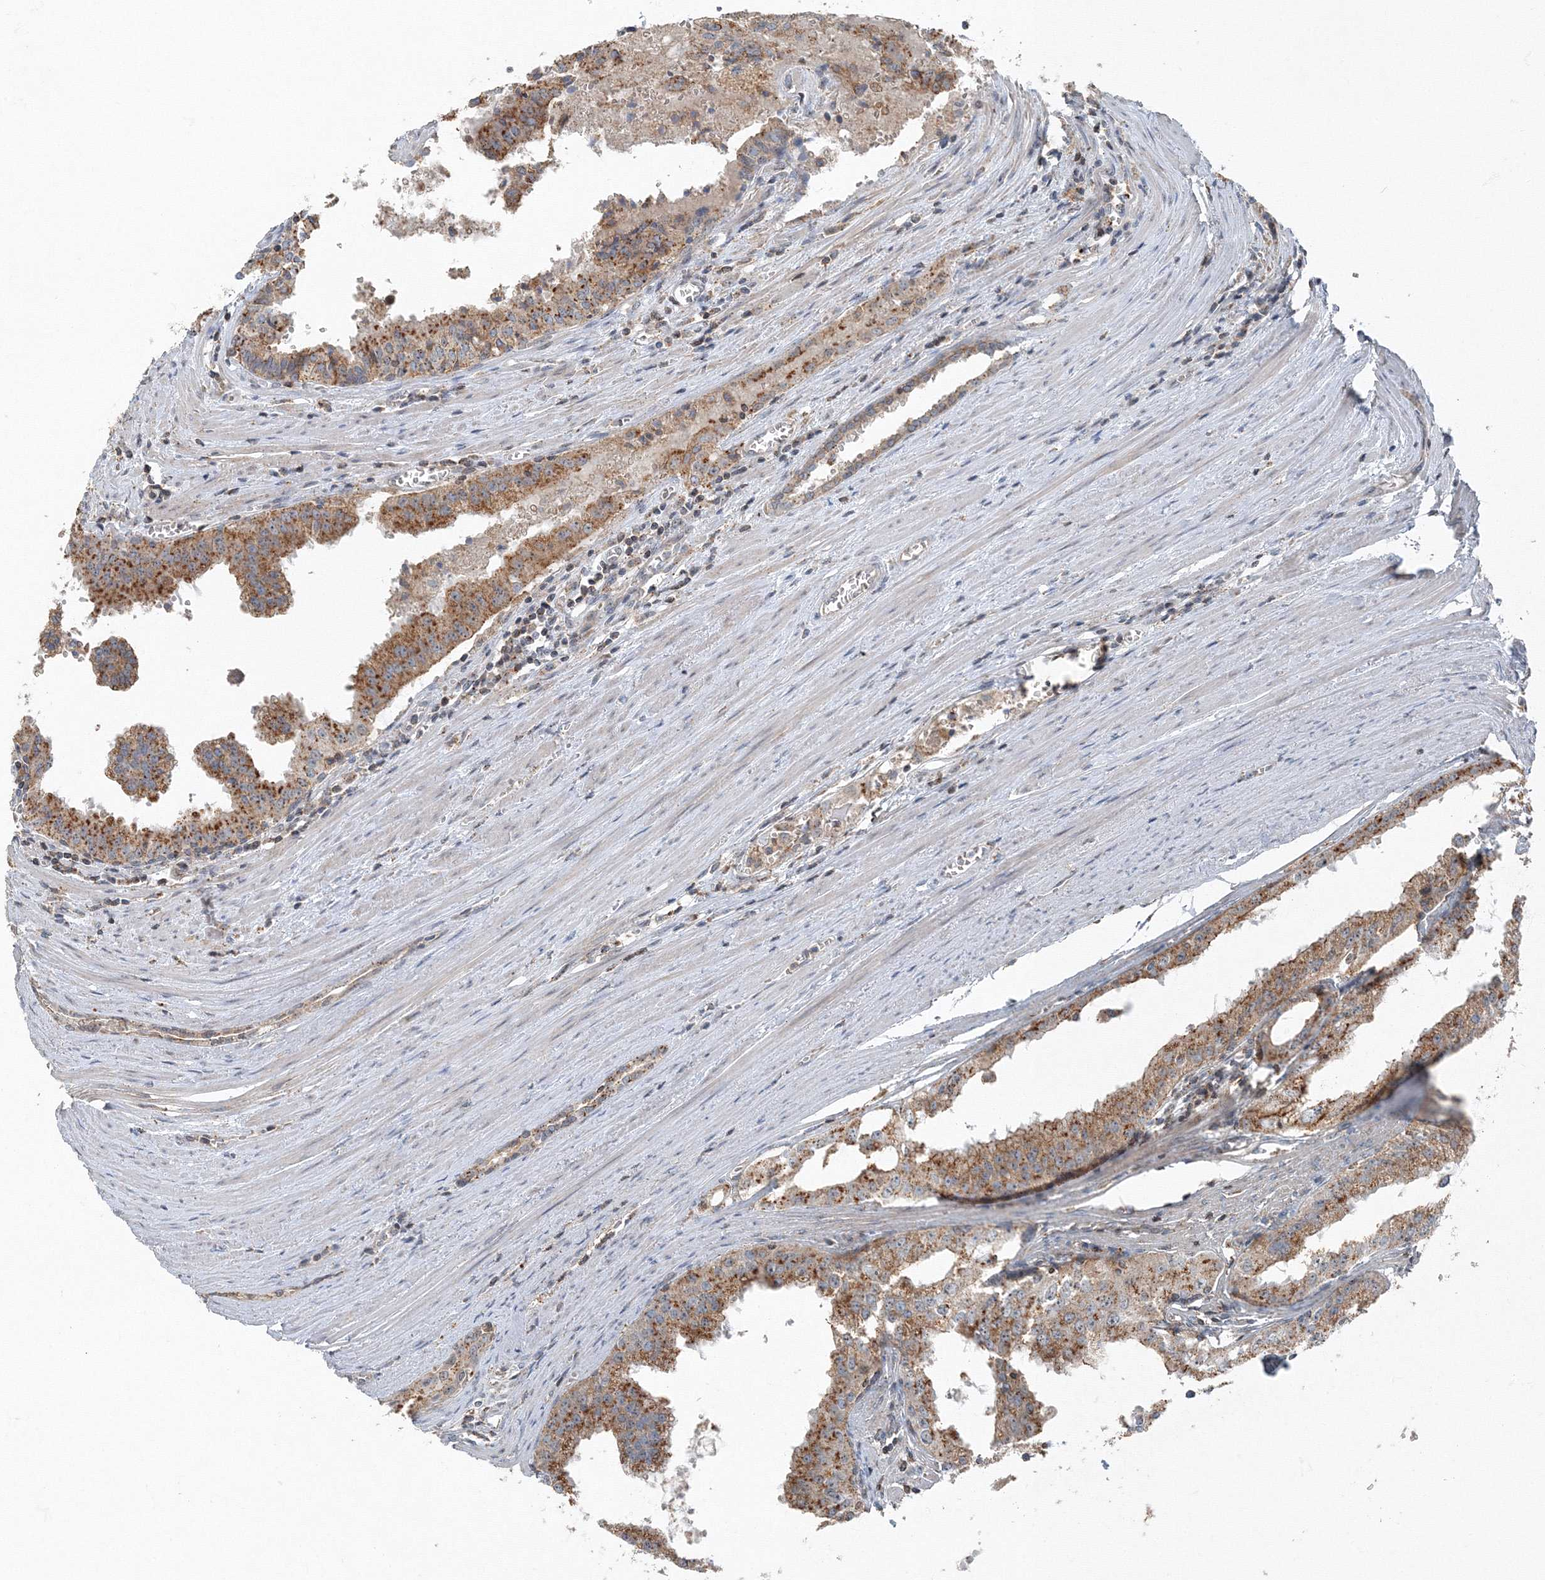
{"staining": {"intensity": "moderate", "quantity": ">75%", "location": "cytoplasmic/membranous"}, "tissue": "prostate cancer", "cell_type": "Tumor cells", "image_type": "cancer", "snomed": [{"axis": "morphology", "description": "Adenocarcinoma, High grade"}, {"axis": "topography", "description": "Prostate"}], "caption": "This photomicrograph reveals prostate adenocarcinoma (high-grade) stained with immunohistochemistry (IHC) to label a protein in brown. The cytoplasmic/membranous of tumor cells show moderate positivity for the protein. Nuclei are counter-stained blue.", "gene": "AASDH", "patient": {"sex": "male", "age": 68}}